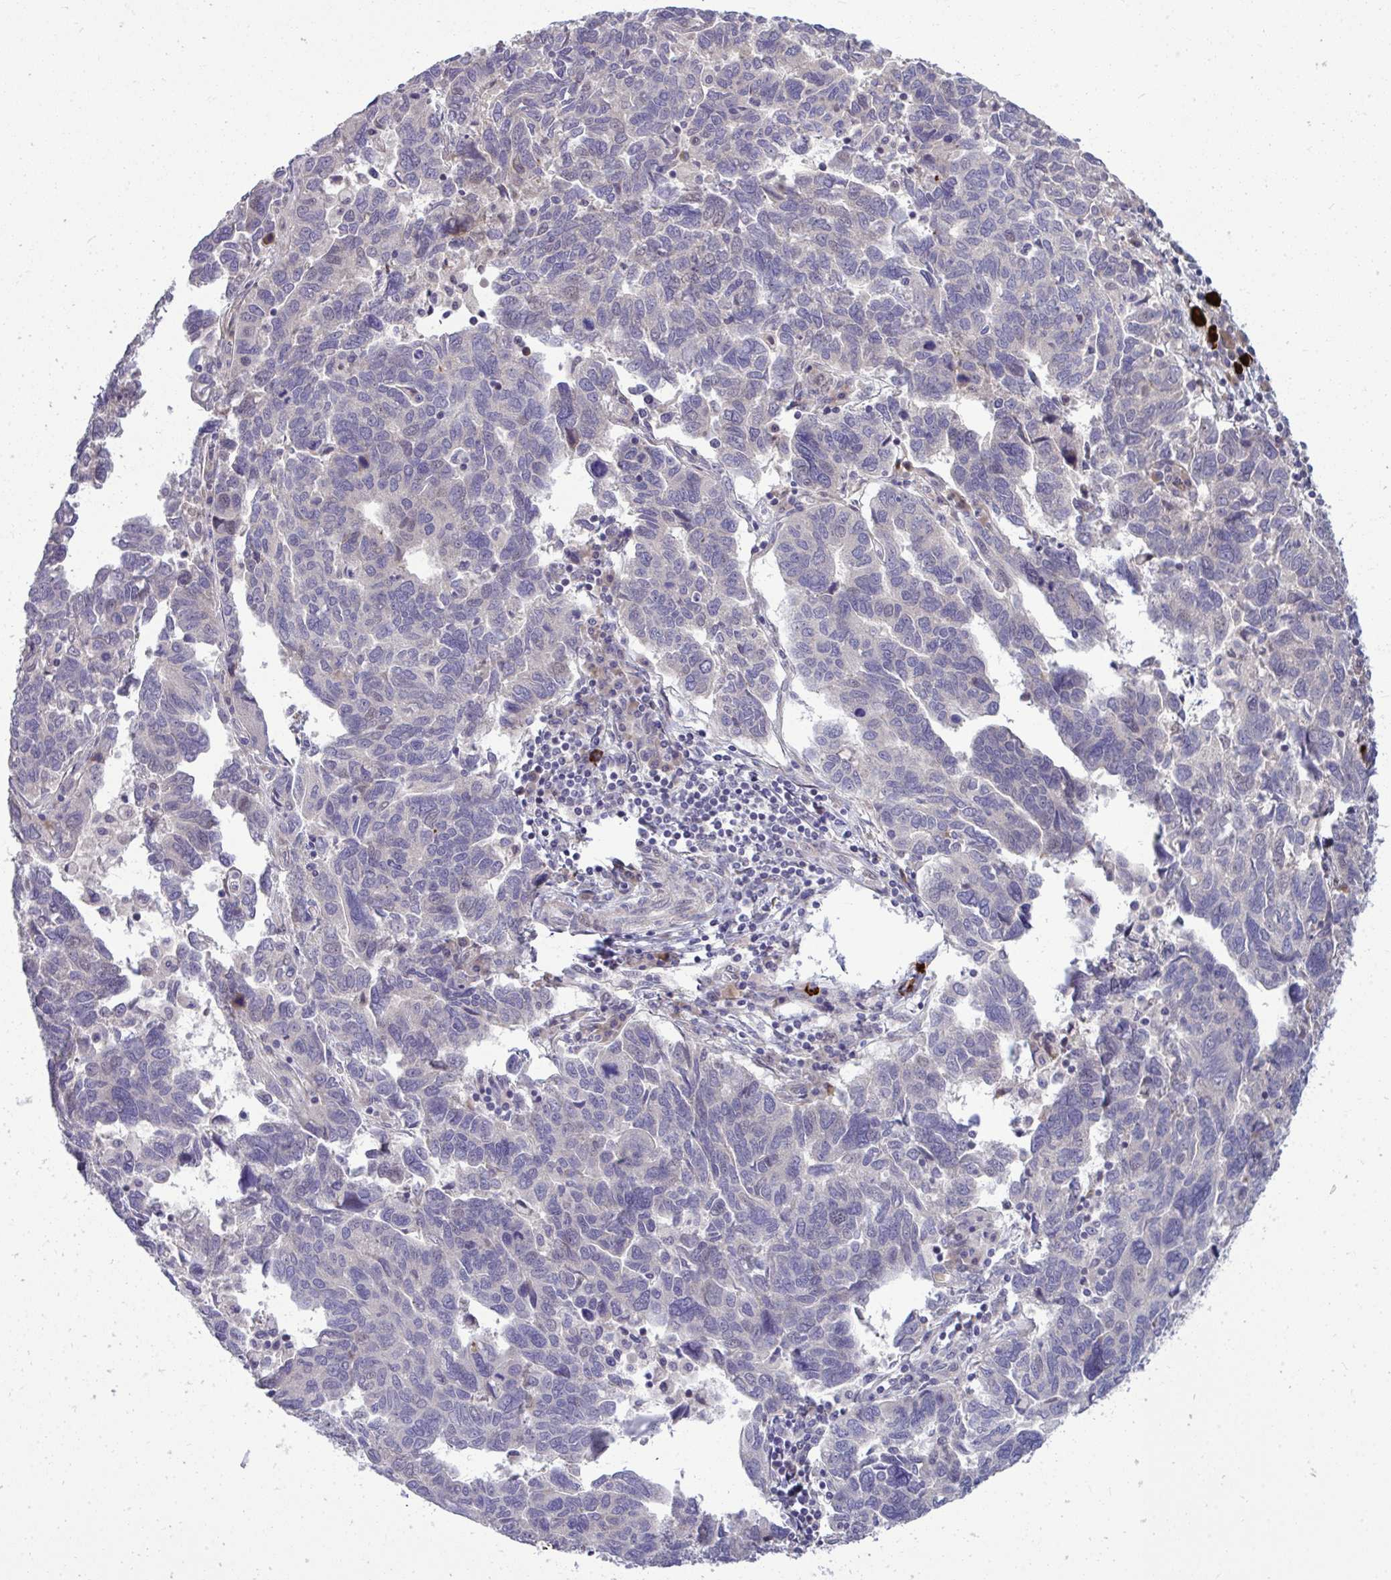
{"staining": {"intensity": "negative", "quantity": "none", "location": "none"}, "tissue": "ovarian cancer", "cell_type": "Tumor cells", "image_type": "cancer", "snomed": [{"axis": "morphology", "description": "Cystadenocarcinoma, serous, NOS"}, {"axis": "topography", "description": "Ovary"}], "caption": "Human ovarian cancer (serous cystadenocarcinoma) stained for a protein using immunohistochemistry (IHC) shows no expression in tumor cells.", "gene": "HMBOX1", "patient": {"sex": "female", "age": 64}}